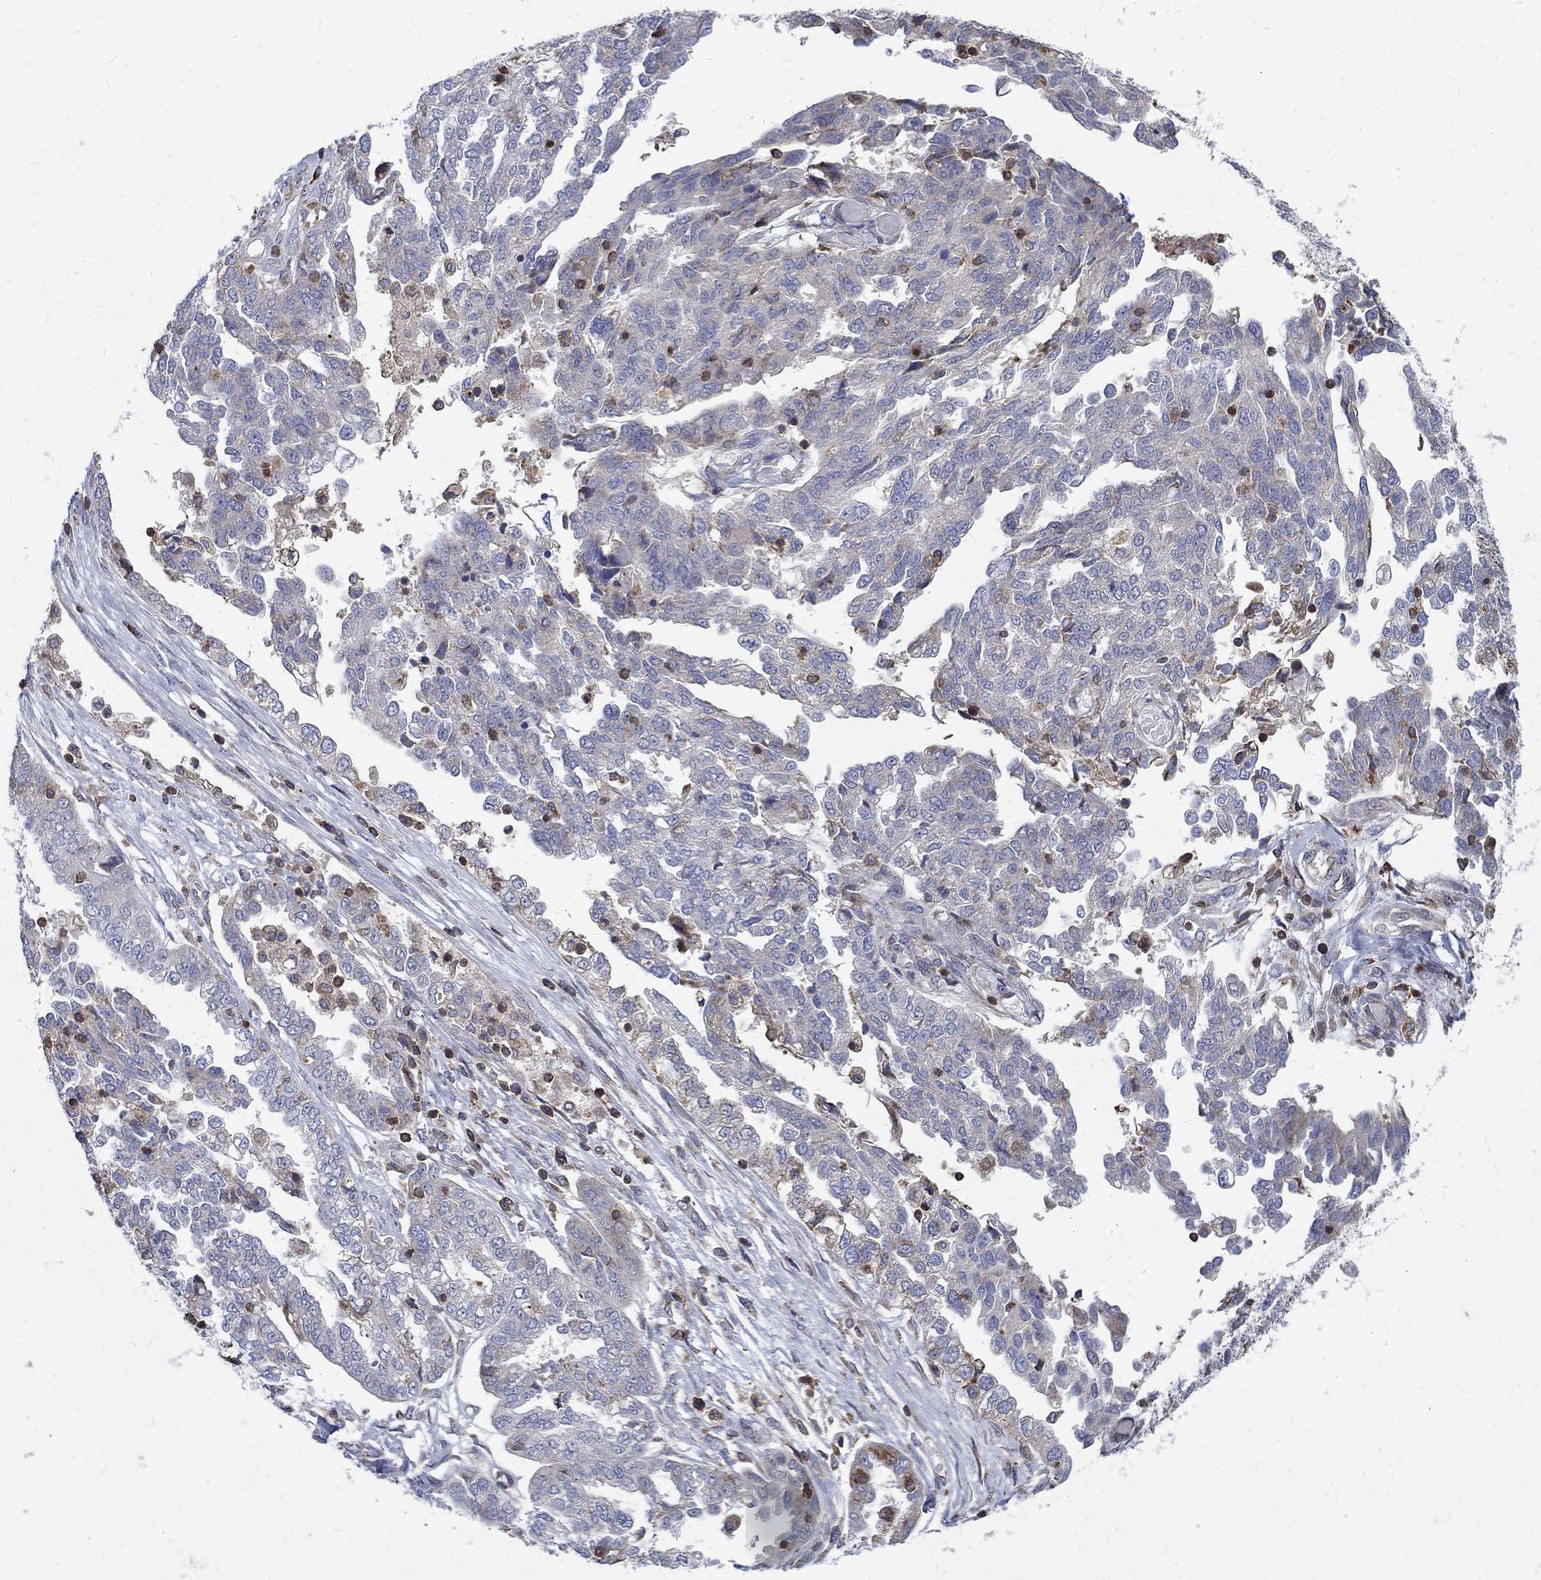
{"staining": {"intensity": "negative", "quantity": "none", "location": "none"}, "tissue": "ovarian cancer", "cell_type": "Tumor cells", "image_type": "cancer", "snomed": [{"axis": "morphology", "description": "Cystadenocarcinoma, serous, NOS"}, {"axis": "topography", "description": "Ovary"}], "caption": "IHC of human ovarian cancer (serous cystadenocarcinoma) displays no positivity in tumor cells. Nuclei are stained in blue.", "gene": "AGAP2", "patient": {"sex": "female", "age": 67}}